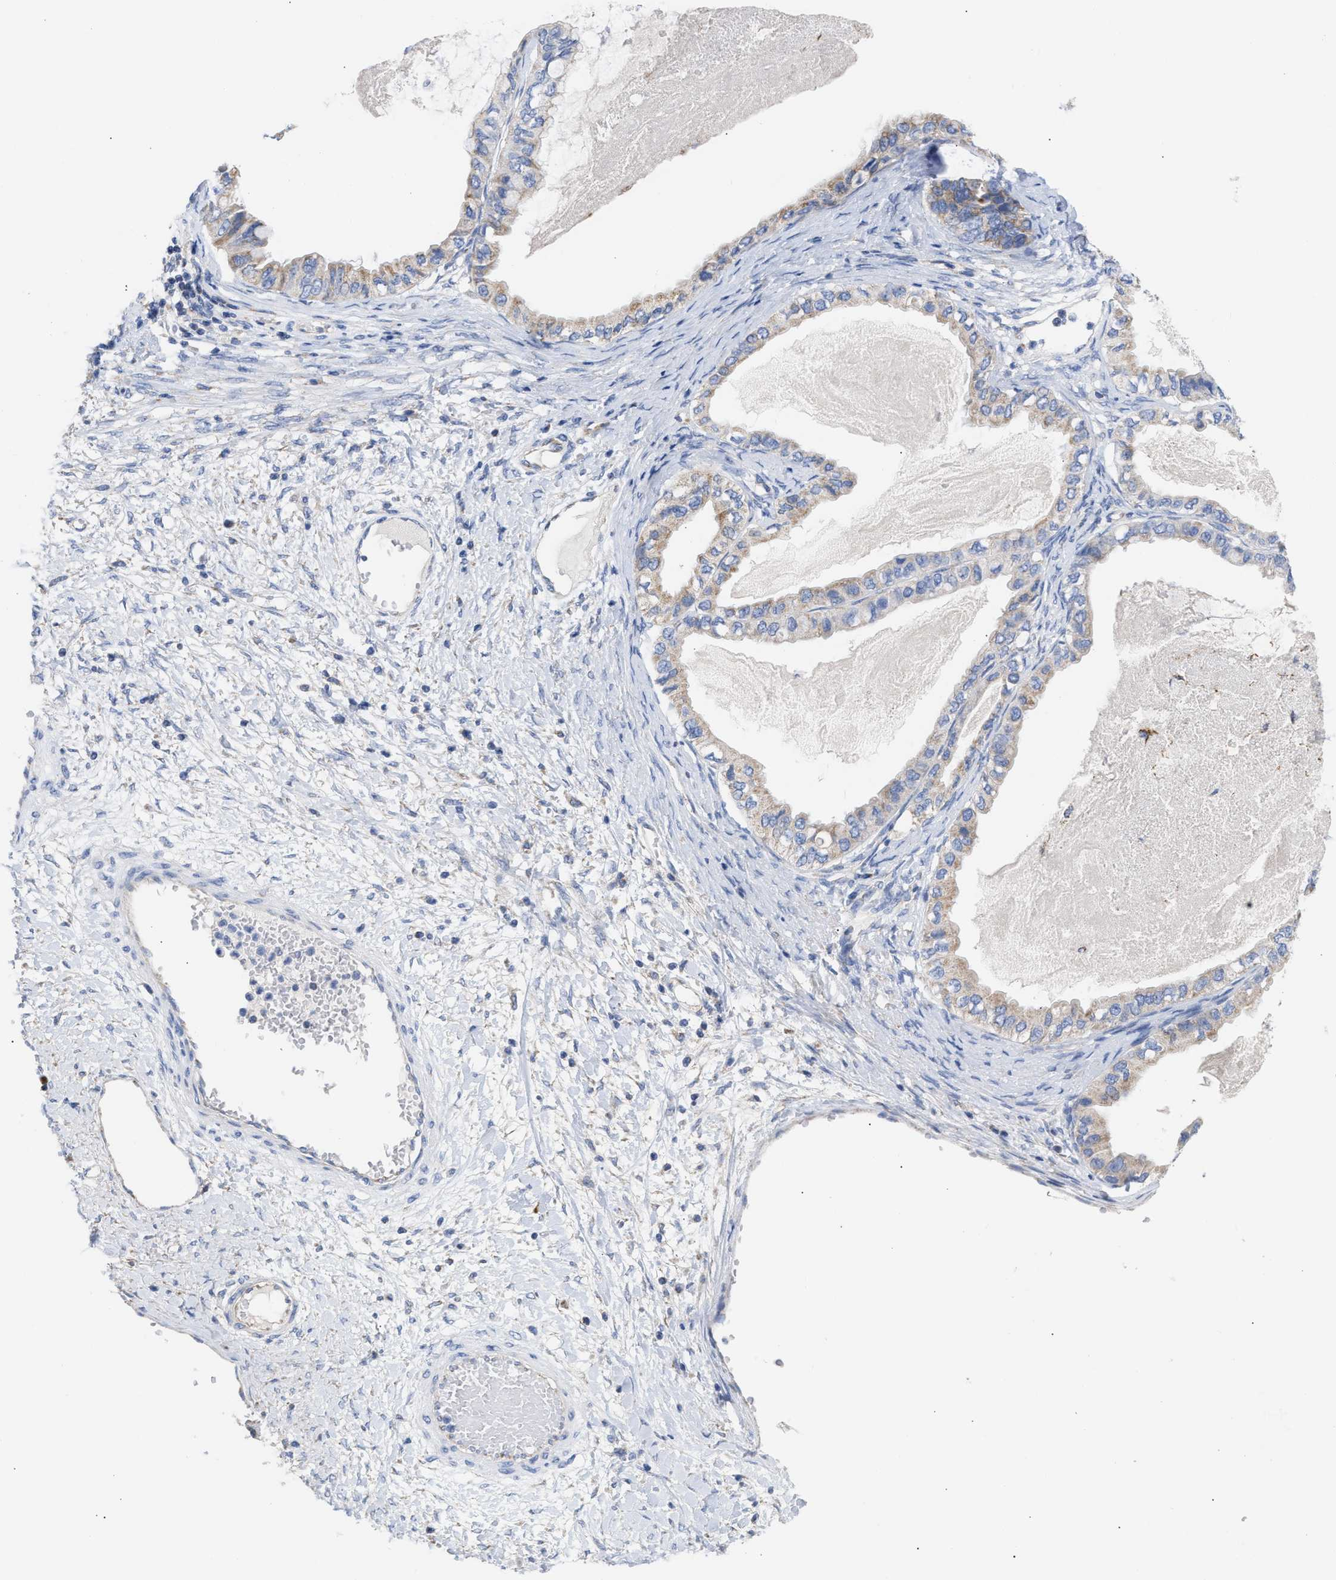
{"staining": {"intensity": "weak", "quantity": ">75%", "location": "cytoplasmic/membranous"}, "tissue": "ovarian cancer", "cell_type": "Tumor cells", "image_type": "cancer", "snomed": [{"axis": "morphology", "description": "Cystadenocarcinoma, mucinous, NOS"}, {"axis": "topography", "description": "Ovary"}], "caption": "The immunohistochemical stain labels weak cytoplasmic/membranous expression in tumor cells of ovarian cancer tissue. (Brightfield microscopy of DAB IHC at high magnification).", "gene": "ACOT13", "patient": {"sex": "female", "age": 80}}